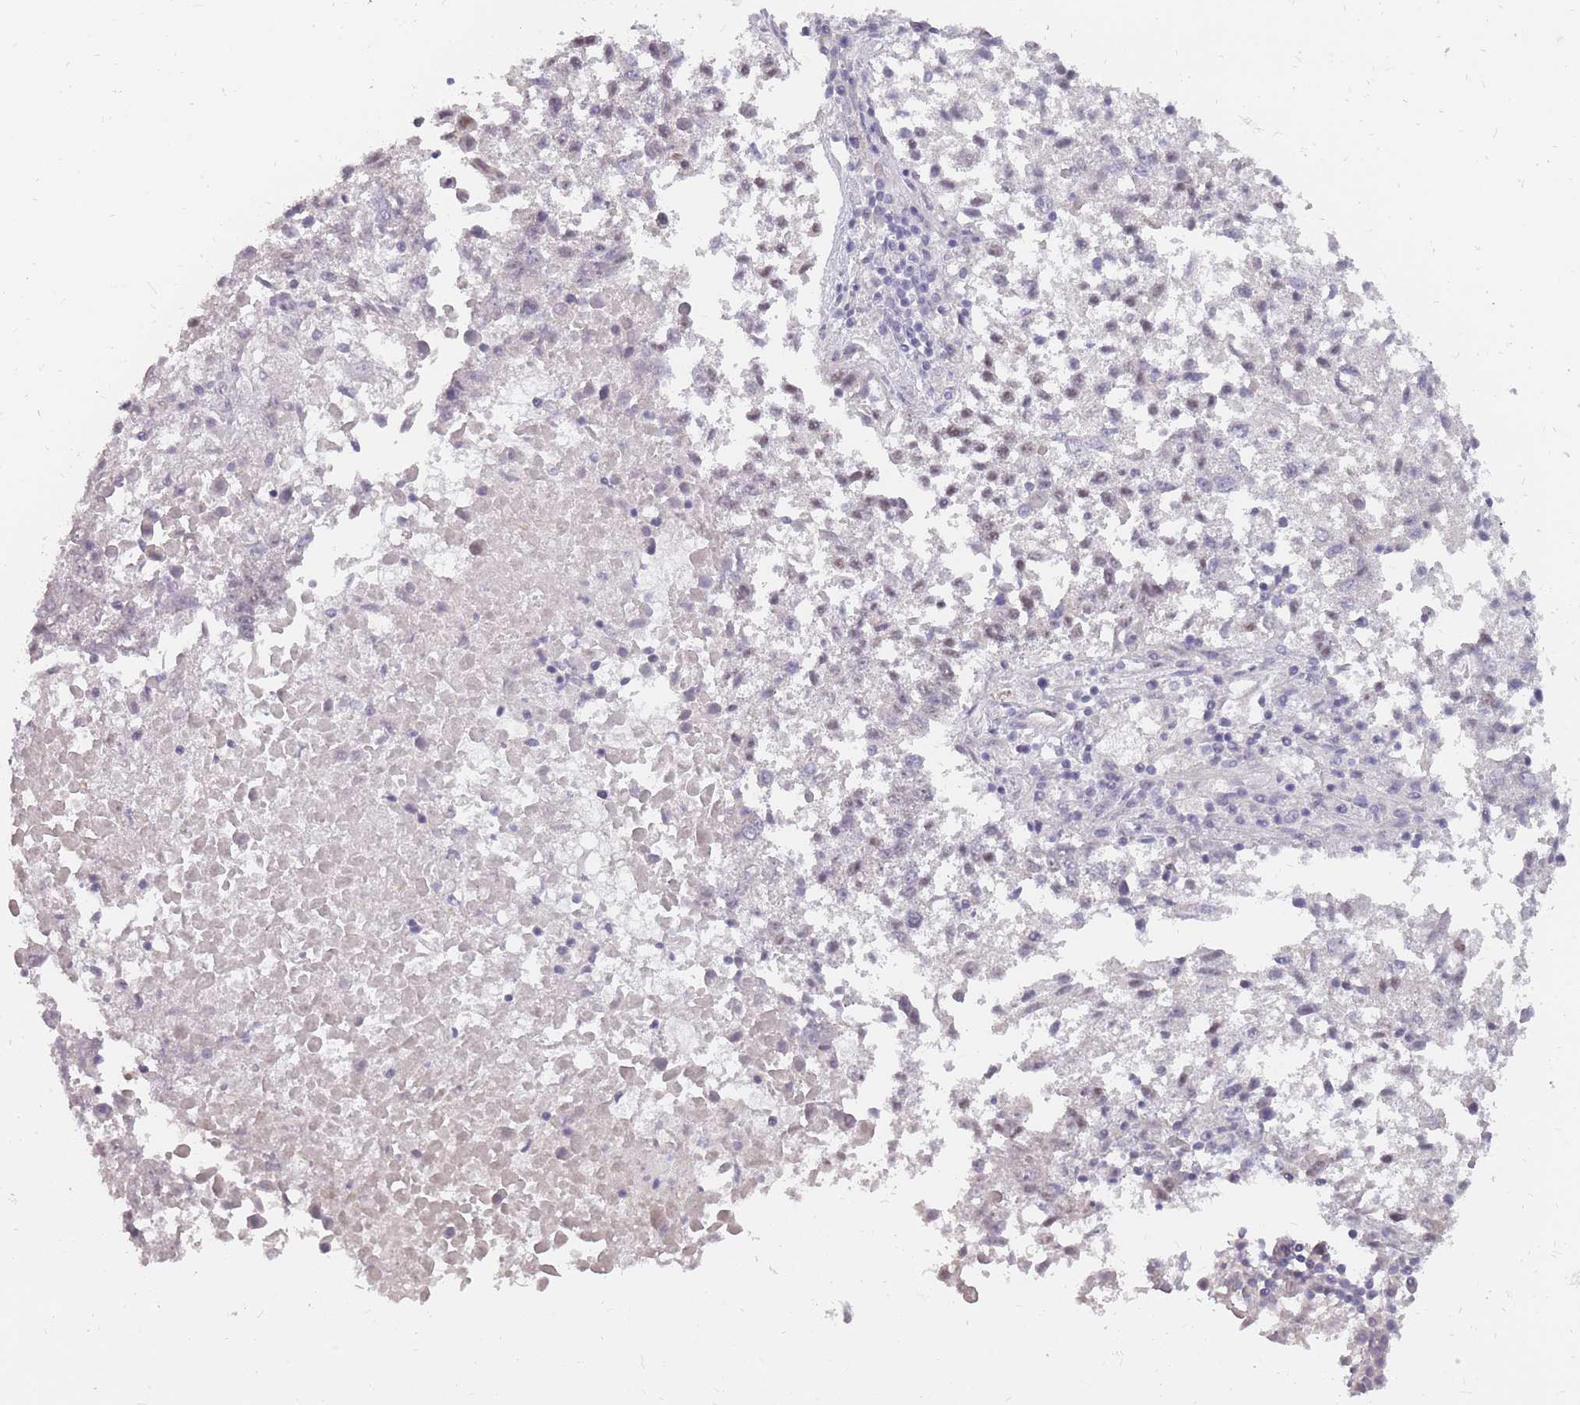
{"staining": {"intensity": "negative", "quantity": "none", "location": "none"}, "tissue": "lung cancer", "cell_type": "Tumor cells", "image_type": "cancer", "snomed": [{"axis": "morphology", "description": "Squamous cell carcinoma, NOS"}, {"axis": "topography", "description": "Lung"}], "caption": "Immunohistochemistry (IHC) of lung cancer (squamous cell carcinoma) displays no positivity in tumor cells.", "gene": "POMZP3", "patient": {"sex": "male", "age": 73}}